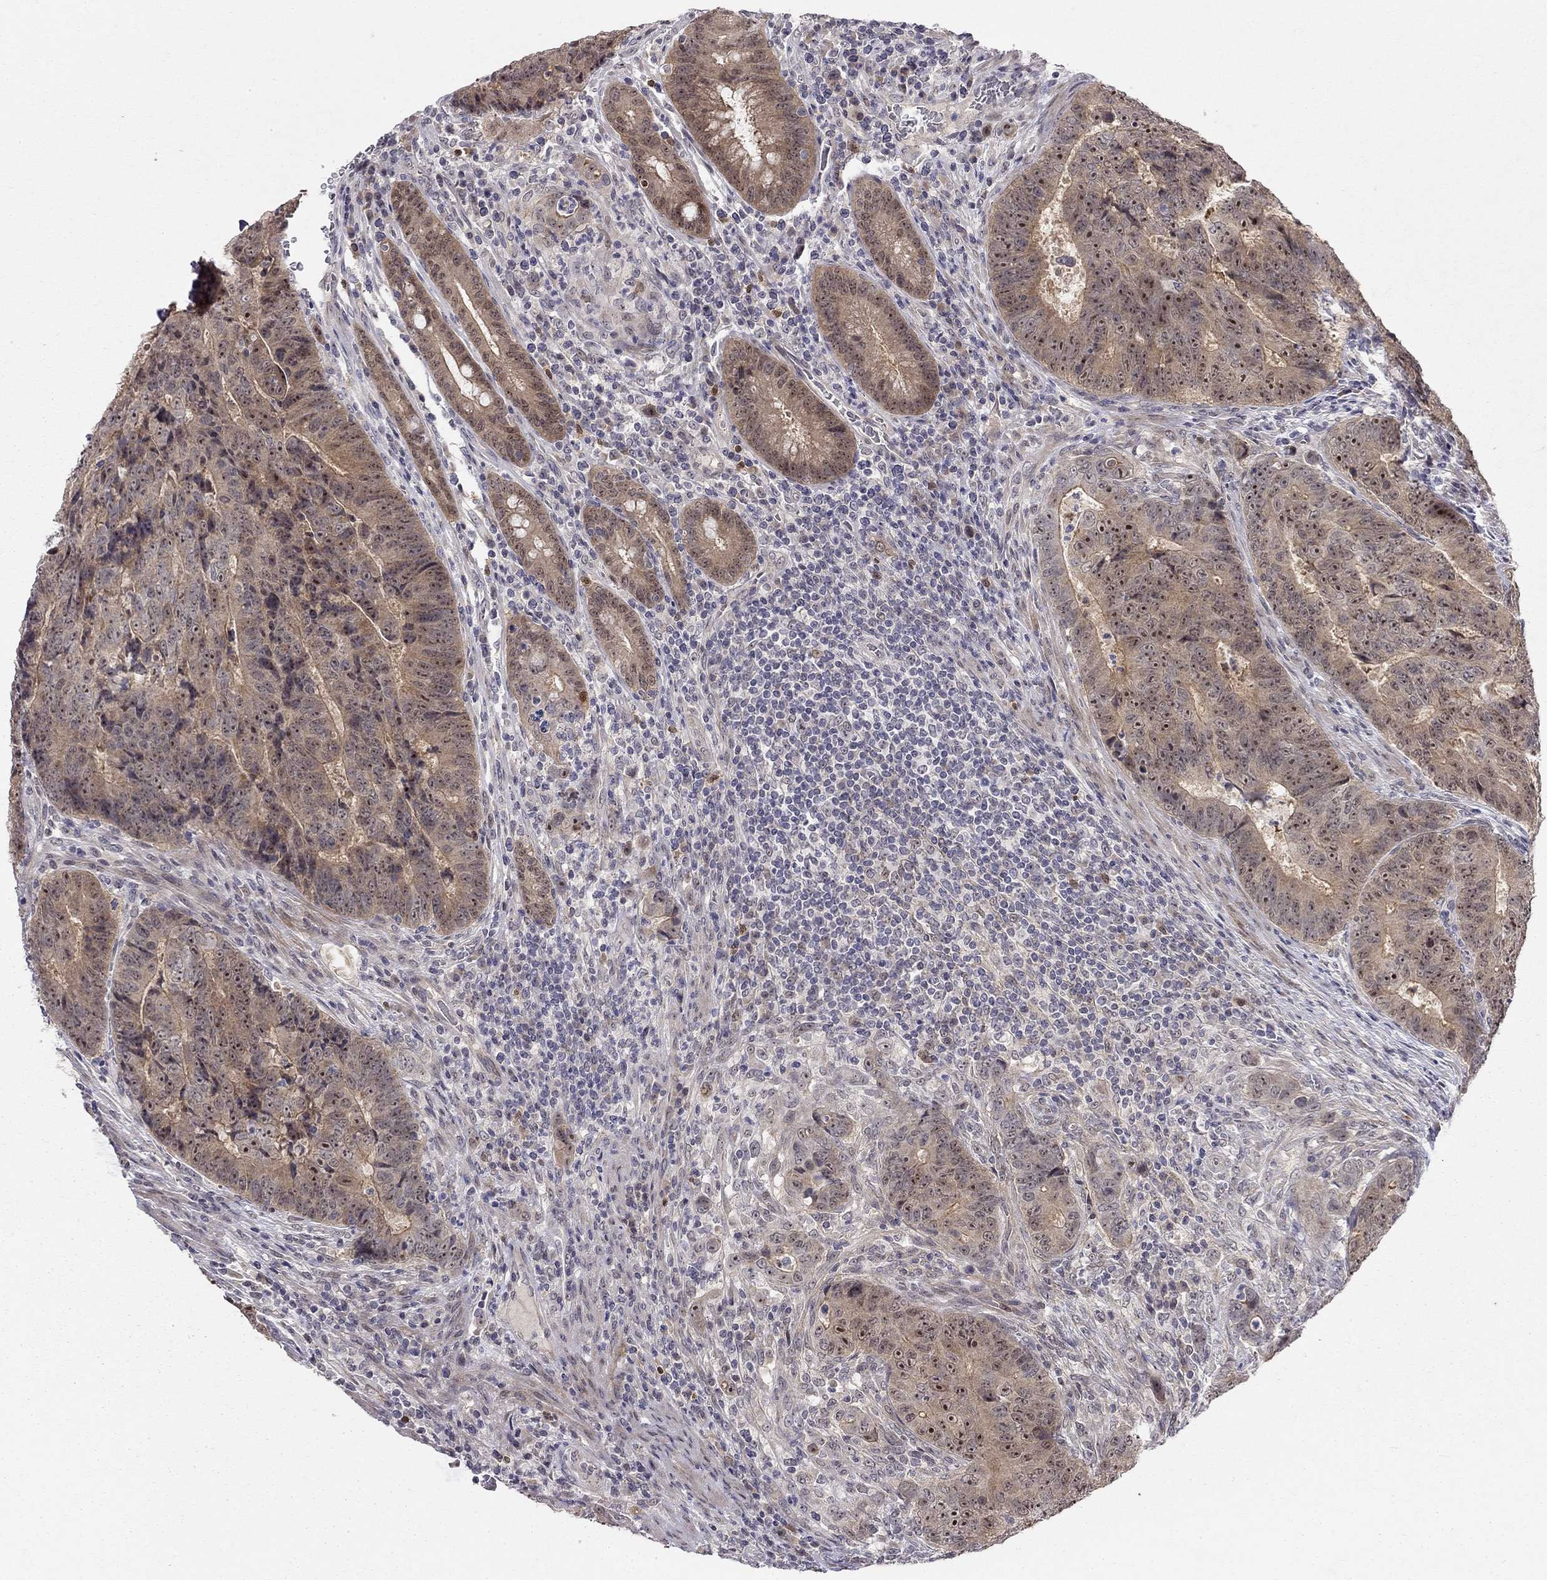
{"staining": {"intensity": "weak", "quantity": "25%-75%", "location": "cytoplasmic/membranous,nuclear"}, "tissue": "colorectal cancer", "cell_type": "Tumor cells", "image_type": "cancer", "snomed": [{"axis": "morphology", "description": "Adenocarcinoma, NOS"}, {"axis": "topography", "description": "Colon"}], "caption": "Adenocarcinoma (colorectal) stained with a brown dye demonstrates weak cytoplasmic/membranous and nuclear positive staining in approximately 25%-75% of tumor cells.", "gene": "STXBP6", "patient": {"sex": "female", "age": 48}}